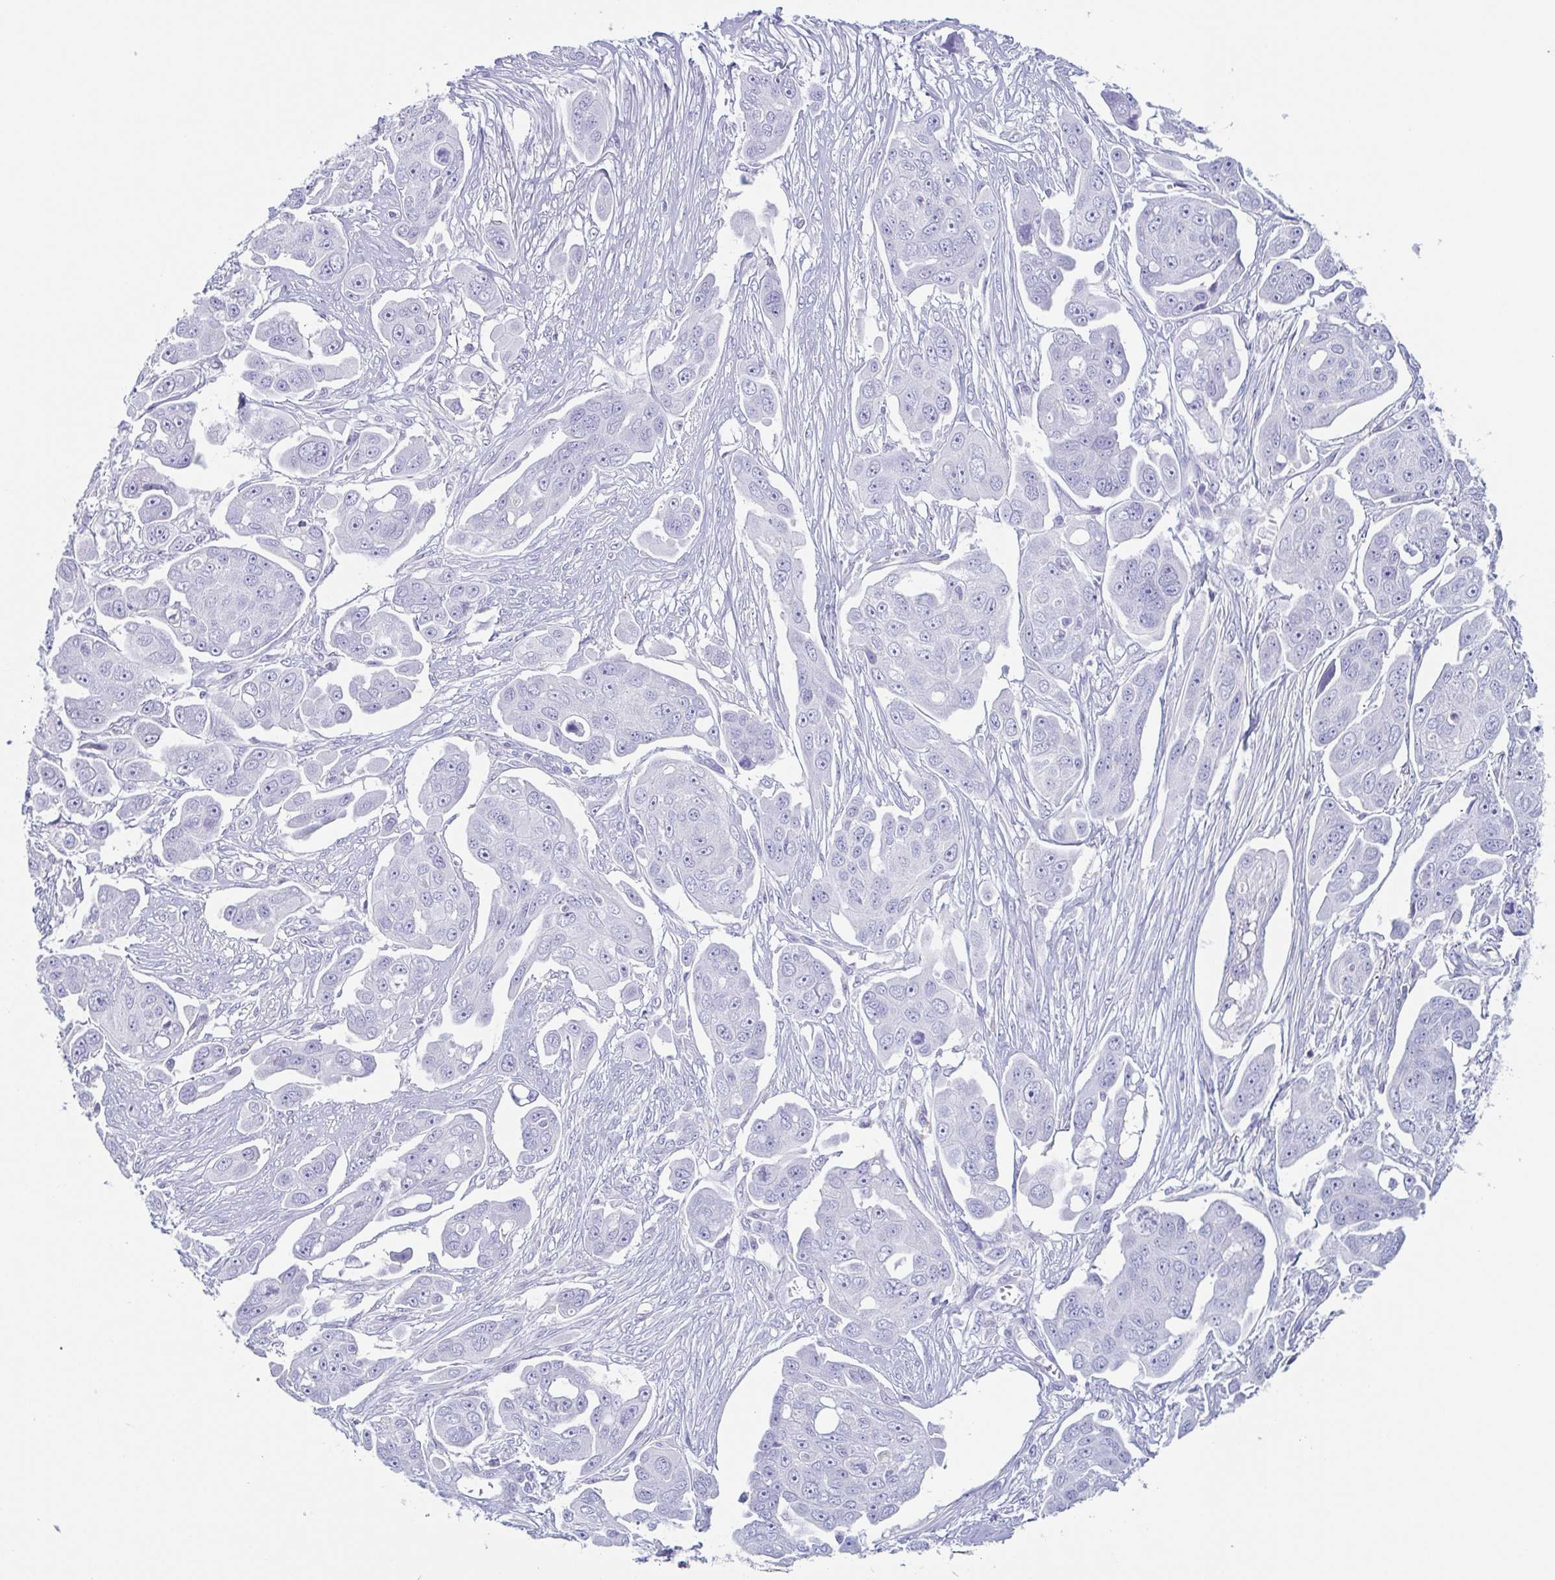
{"staining": {"intensity": "negative", "quantity": "none", "location": "none"}, "tissue": "ovarian cancer", "cell_type": "Tumor cells", "image_type": "cancer", "snomed": [{"axis": "morphology", "description": "Carcinoma, endometroid"}, {"axis": "topography", "description": "Ovary"}], "caption": "IHC histopathology image of neoplastic tissue: ovarian endometroid carcinoma stained with DAB exhibits no significant protein staining in tumor cells.", "gene": "TAGLN3", "patient": {"sex": "female", "age": 70}}